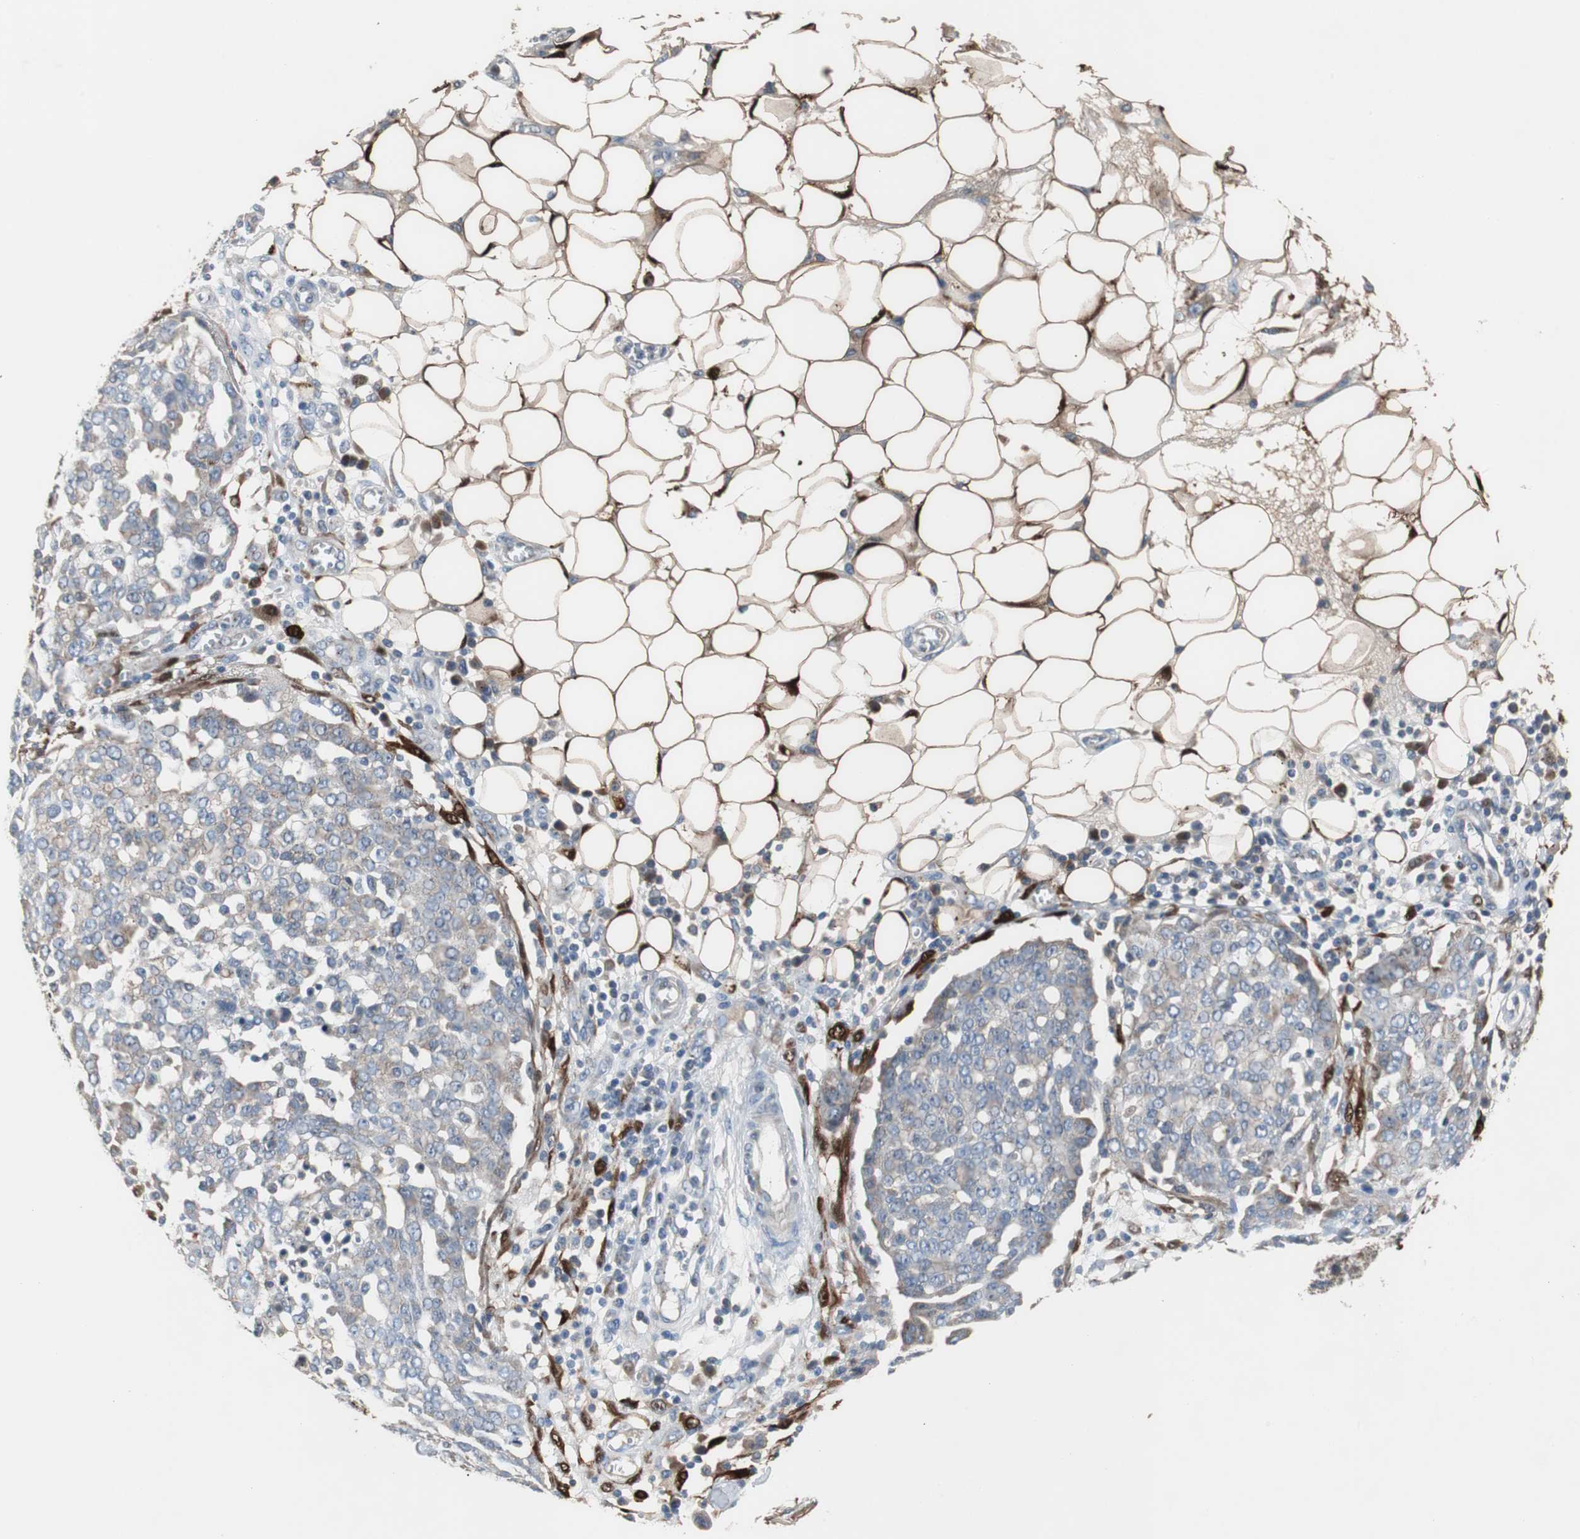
{"staining": {"intensity": "moderate", "quantity": "25%-75%", "location": "cytoplasmic/membranous"}, "tissue": "ovarian cancer", "cell_type": "Tumor cells", "image_type": "cancer", "snomed": [{"axis": "morphology", "description": "Cystadenocarcinoma, serous, NOS"}, {"axis": "topography", "description": "Soft tissue"}, {"axis": "topography", "description": "Ovary"}], "caption": "A high-resolution image shows immunohistochemistry (IHC) staining of ovarian cancer, which reveals moderate cytoplasmic/membranous expression in approximately 25%-75% of tumor cells. (IHC, brightfield microscopy, high magnification).", "gene": "CALB2", "patient": {"sex": "female", "age": 57}}